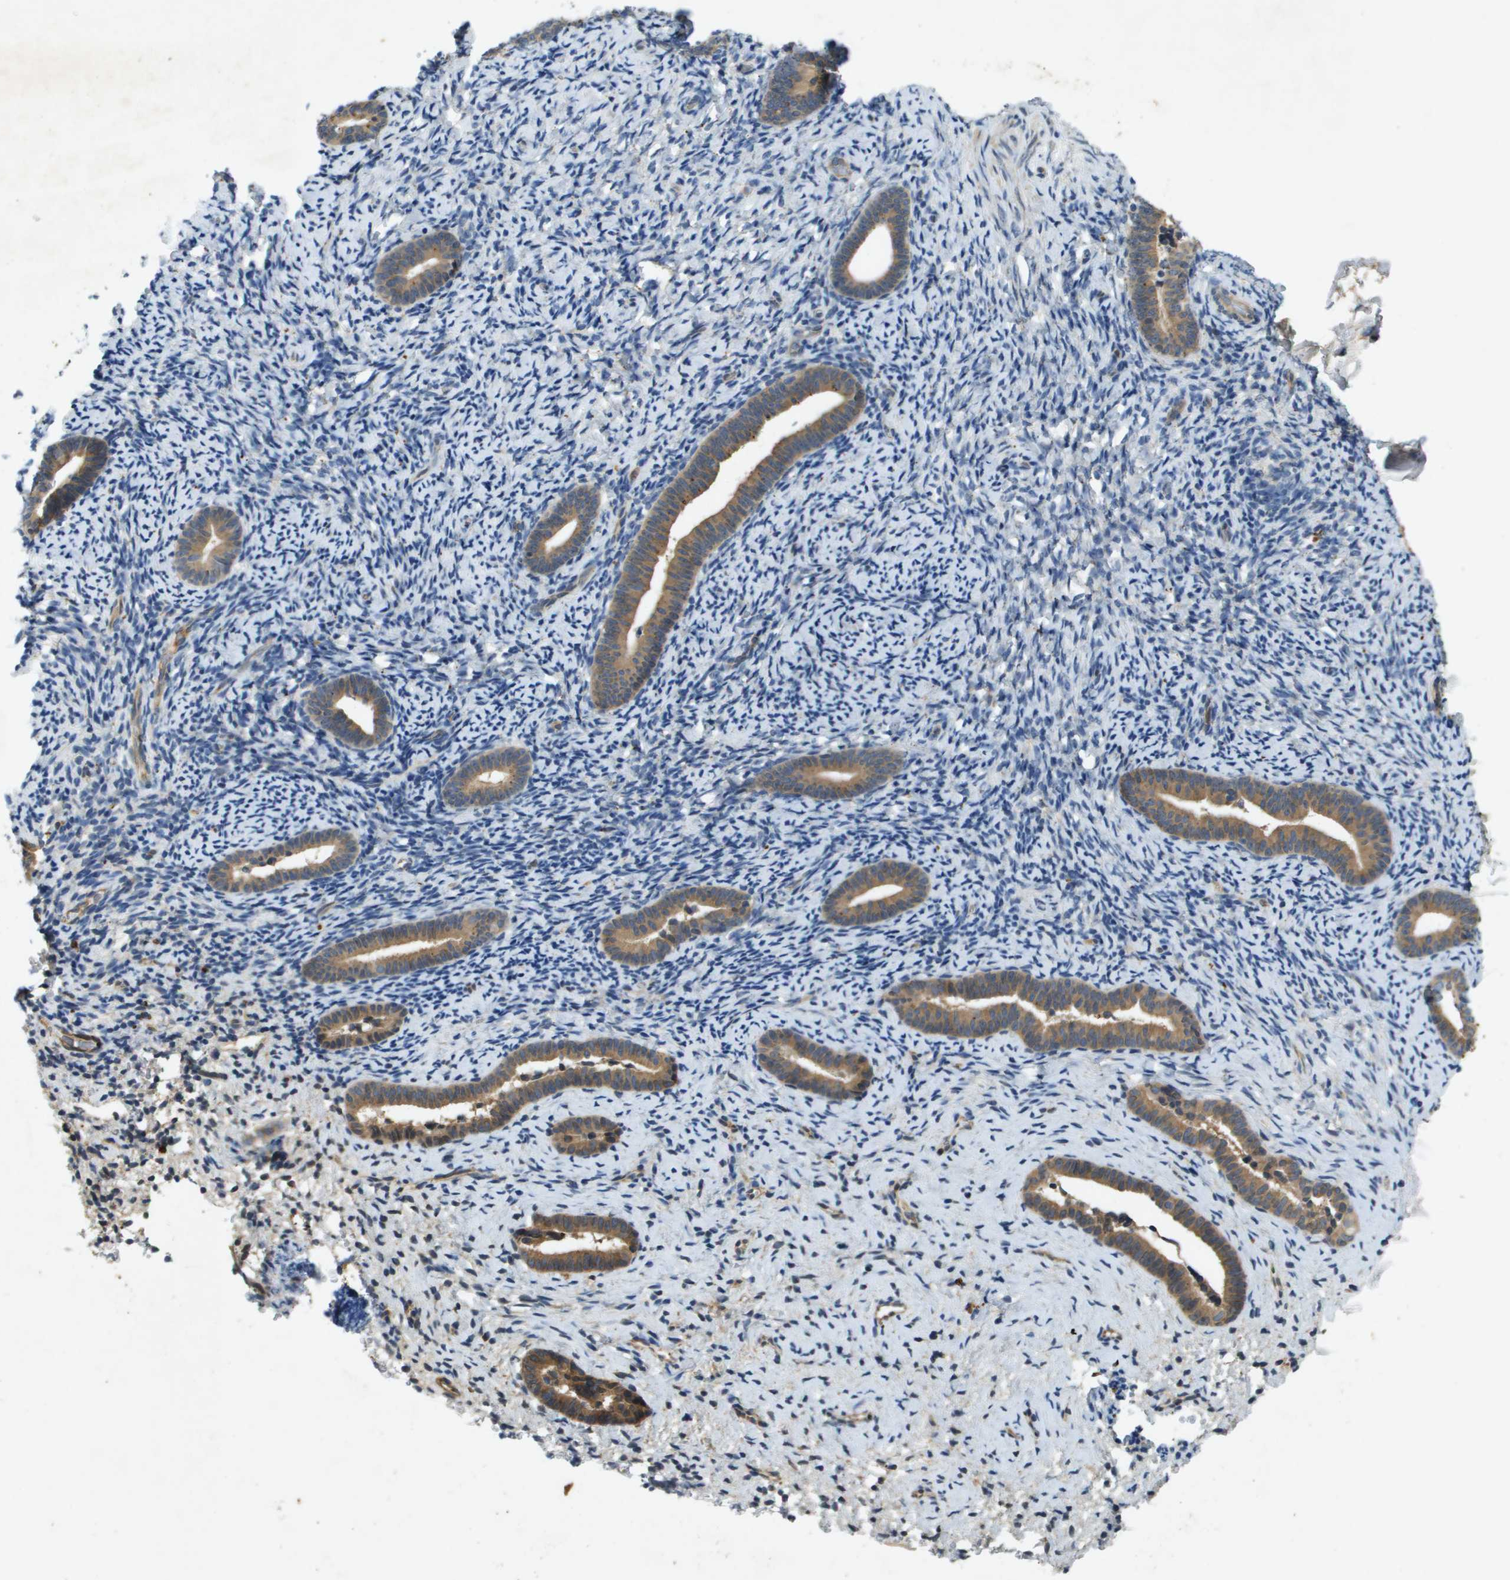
{"staining": {"intensity": "negative", "quantity": "none", "location": "none"}, "tissue": "endometrium", "cell_type": "Cells in endometrial stroma", "image_type": "normal", "snomed": [{"axis": "morphology", "description": "Normal tissue, NOS"}, {"axis": "topography", "description": "Endometrium"}], "caption": "High power microscopy image of an IHC histopathology image of benign endometrium, revealing no significant expression in cells in endometrial stroma. (IHC, brightfield microscopy, high magnification).", "gene": "PGAP3", "patient": {"sex": "female", "age": 51}}